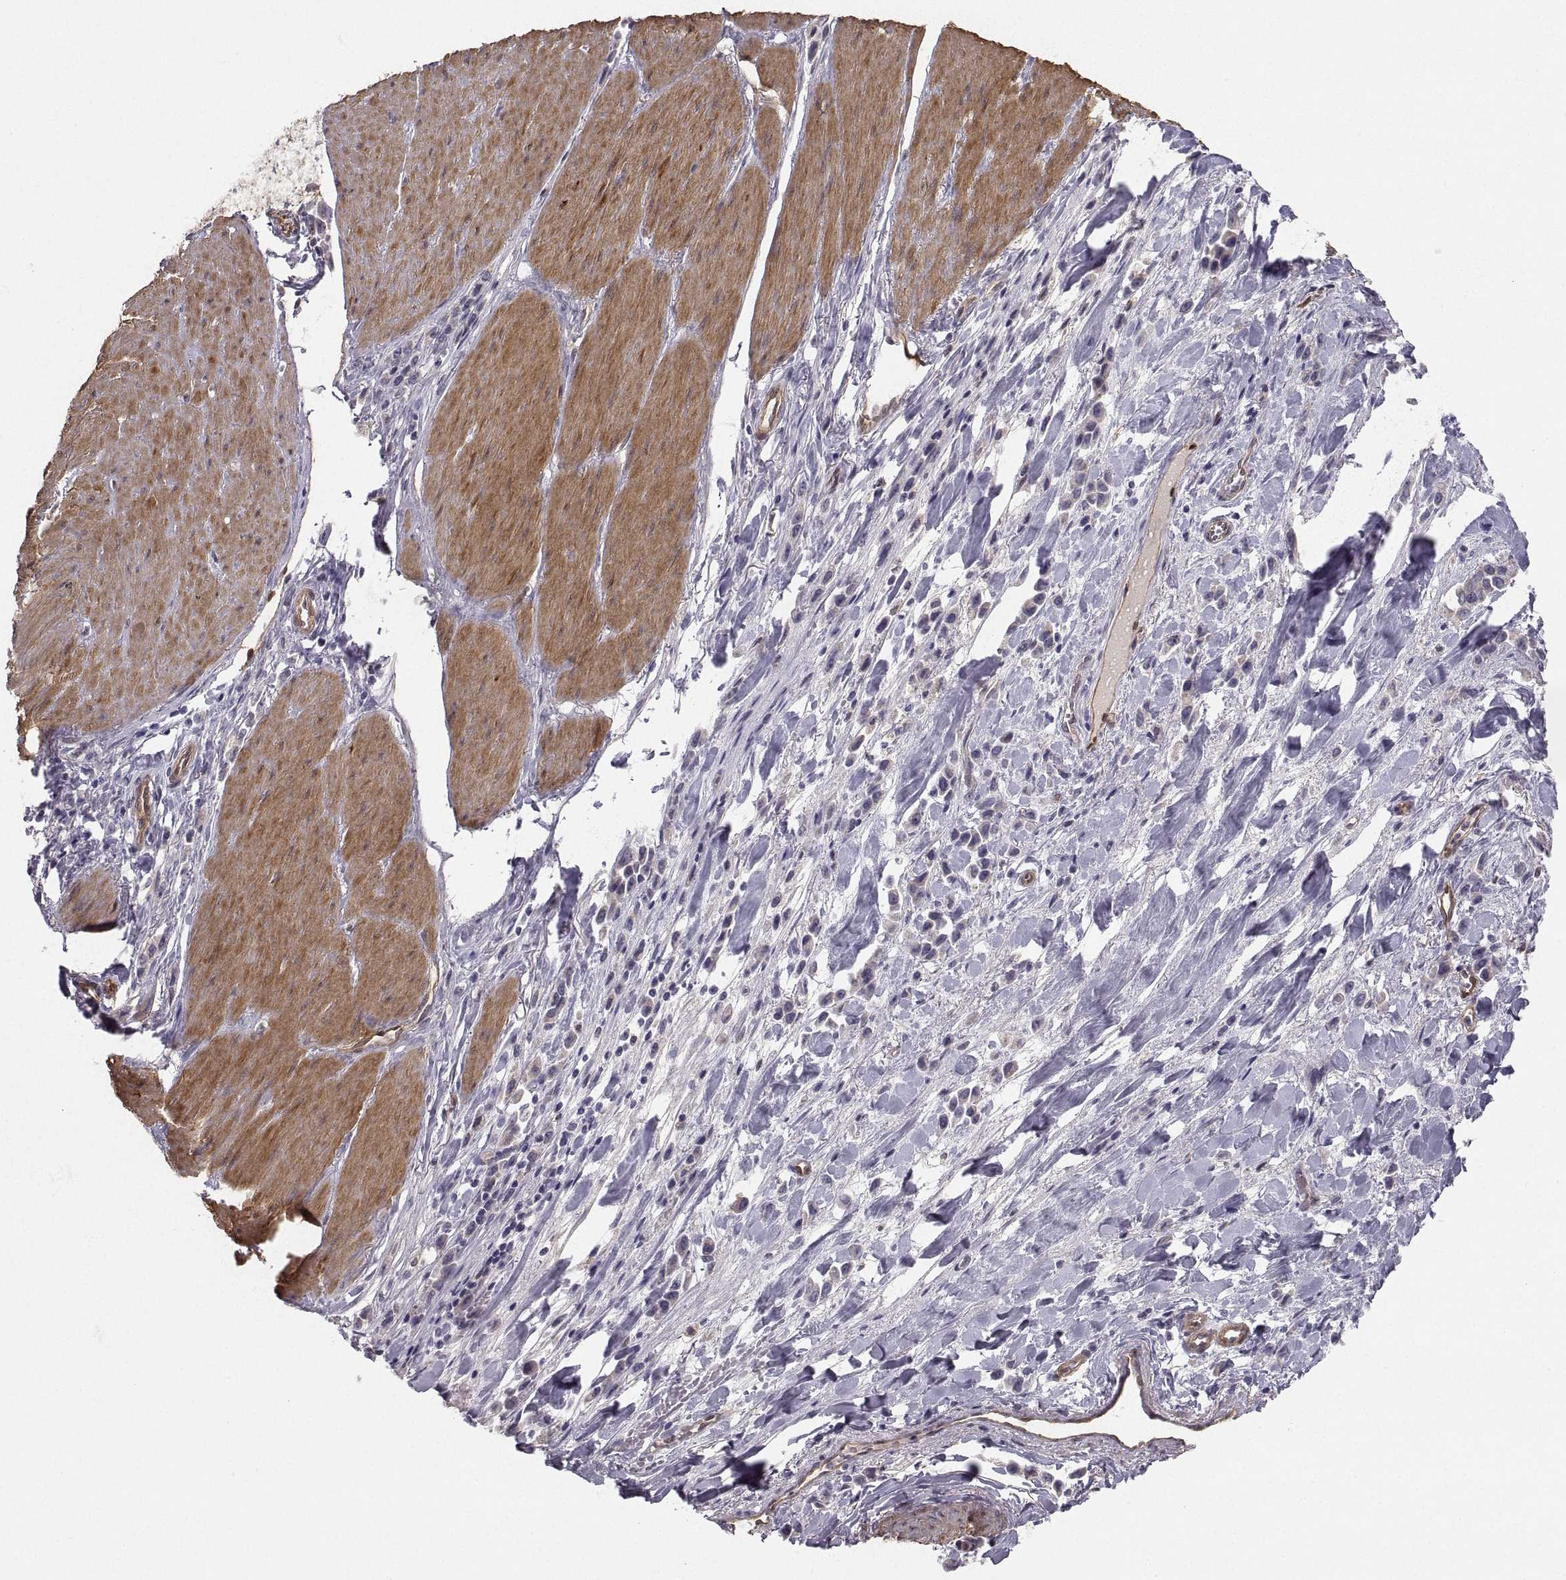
{"staining": {"intensity": "negative", "quantity": "none", "location": "none"}, "tissue": "stomach cancer", "cell_type": "Tumor cells", "image_type": "cancer", "snomed": [{"axis": "morphology", "description": "Adenocarcinoma, NOS"}, {"axis": "topography", "description": "Stomach"}], "caption": "There is no significant positivity in tumor cells of stomach cancer.", "gene": "PGM5", "patient": {"sex": "male", "age": 47}}